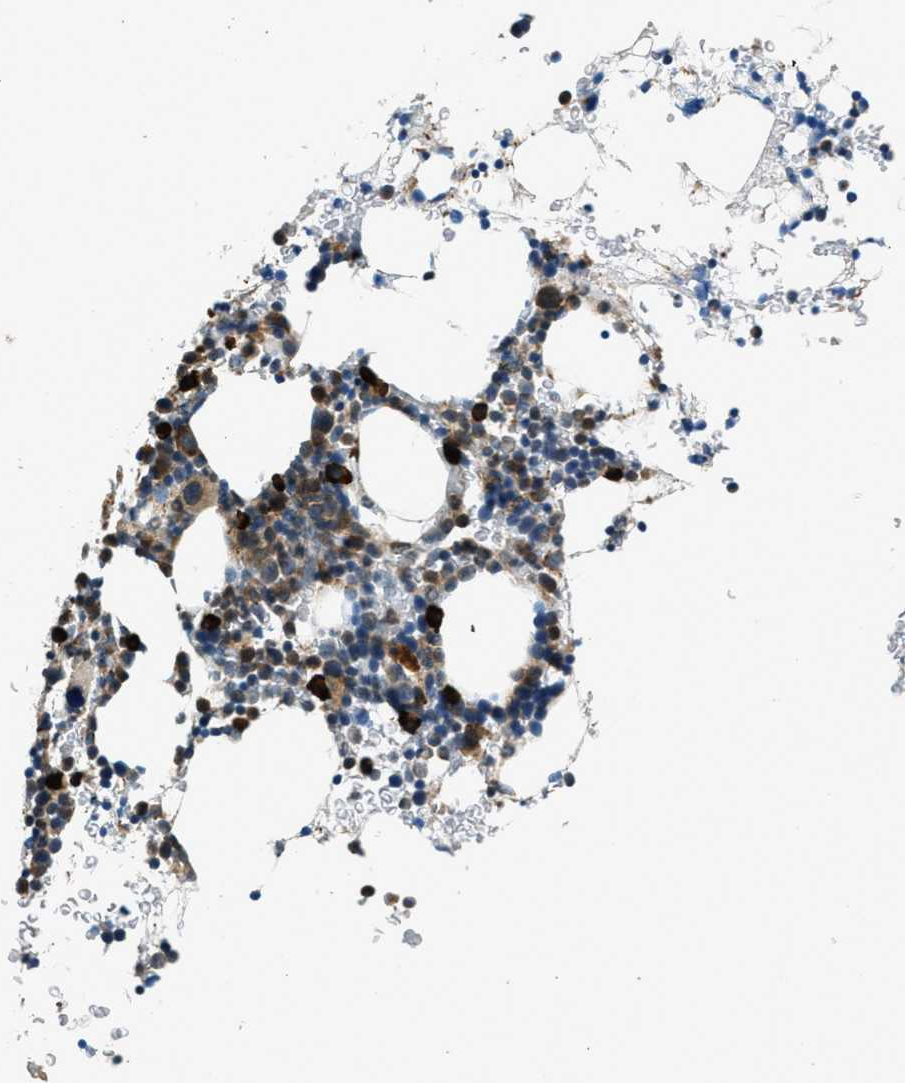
{"staining": {"intensity": "strong", "quantity": "<25%", "location": "cytoplasmic/membranous,nuclear"}, "tissue": "bone marrow", "cell_type": "Hematopoietic cells", "image_type": "normal", "snomed": [{"axis": "morphology", "description": "Normal tissue, NOS"}, {"axis": "morphology", "description": "Inflammation, NOS"}, {"axis": "topography", "description": "Bone marrow"}], "caption": "Immunohistochemistry (IHC) histopathology image of unremarkable bone marrow: human bone marrow stained using immunohistochemistry (IHC) reveals medium levels of strong protein expression localized specifically in the cytoplasmic/membranous,nuclear of hematopoietic cells, appearing as a cytoplasmic/membranous,nuclear brown color.", "gene": "HERC2", "patient": {"sex": "female", "age": 84}}